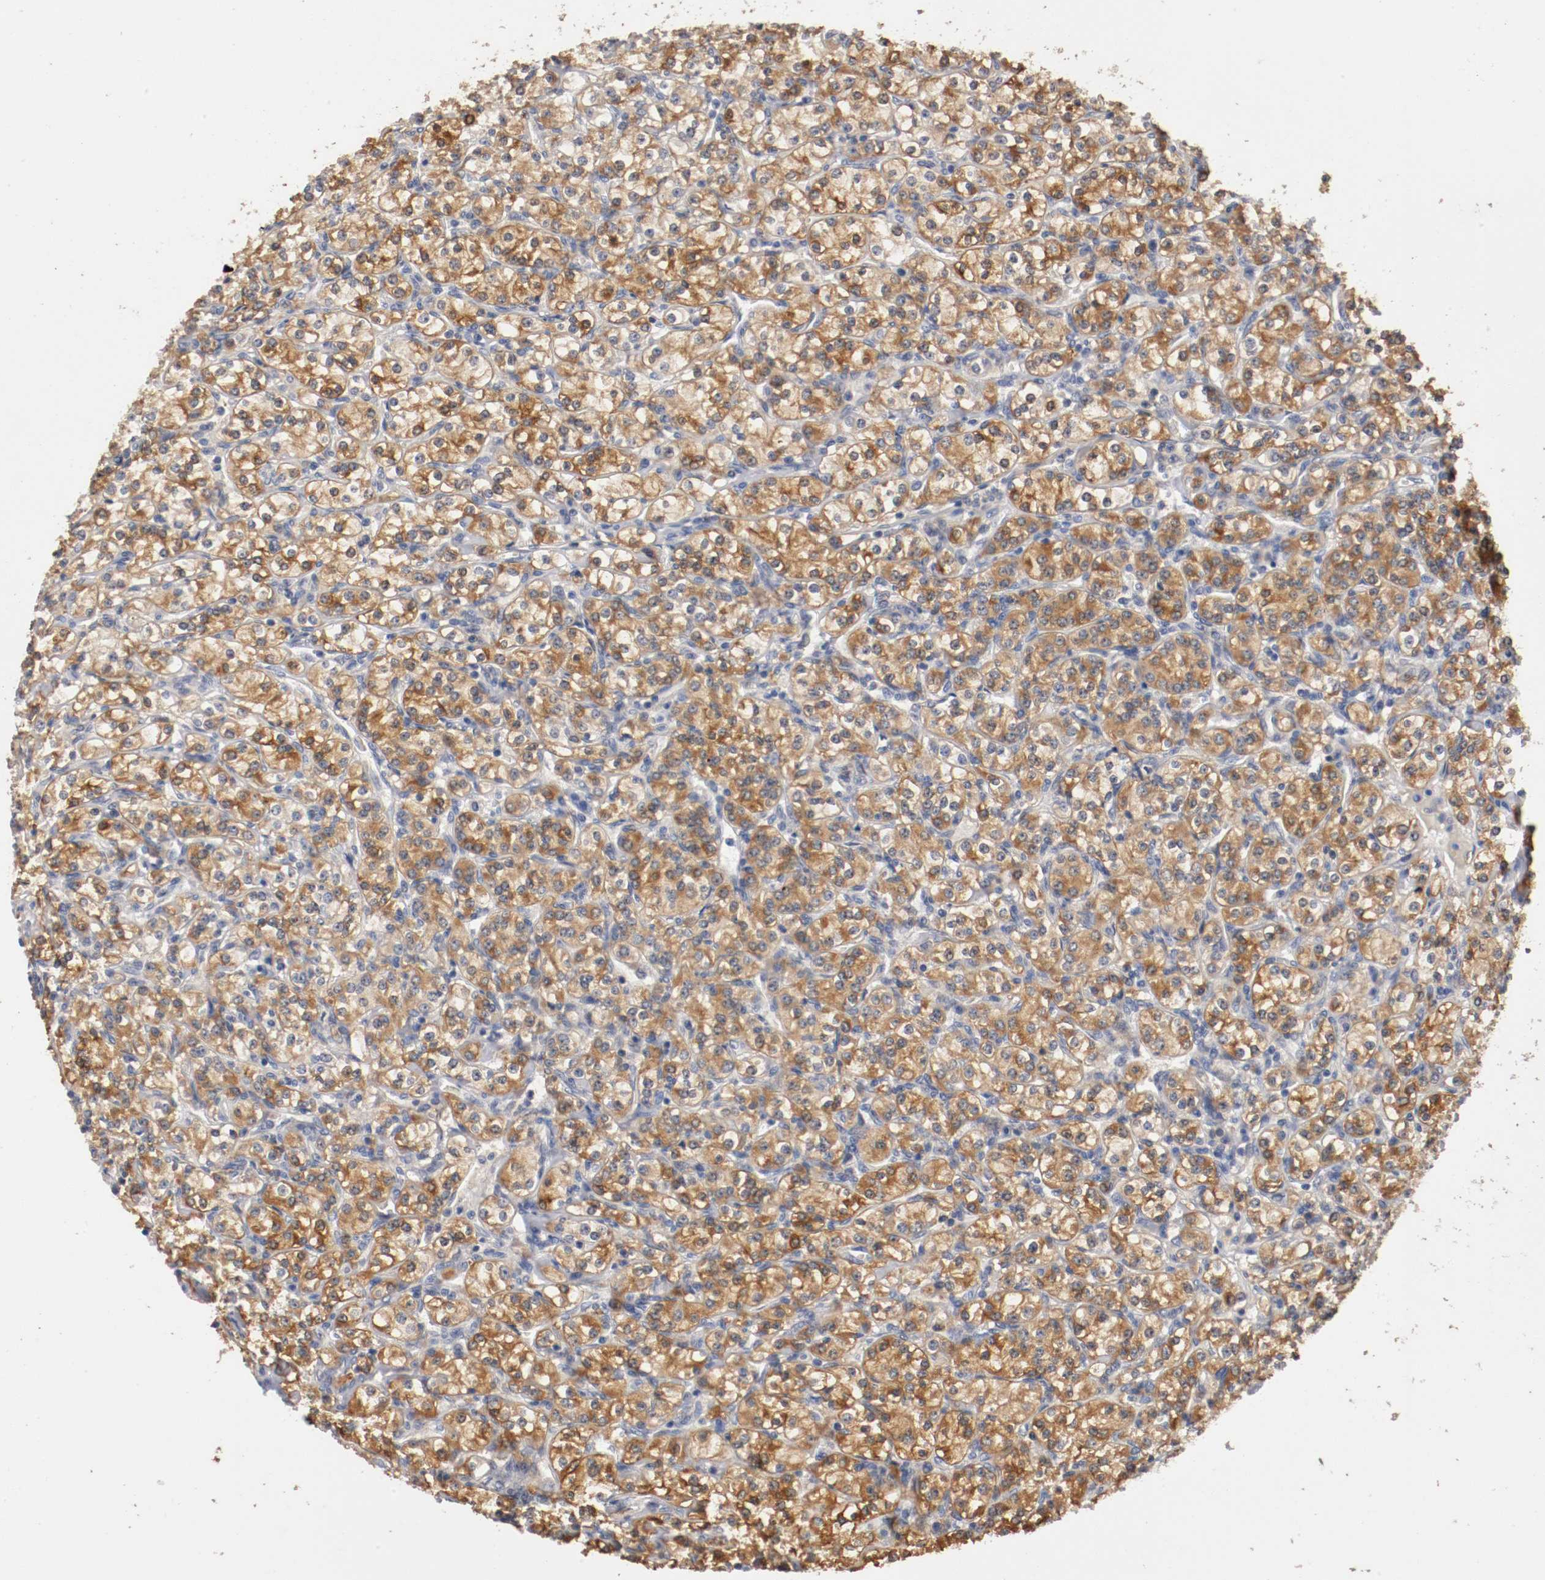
{"staining": {"intensity": "moderate", "quantity": "25%-75%", "location": "cytoplasmic/membranous"}, "tissue": "renal cancer", "cell_type": "Tumor cells", "image_type": "cancer", "snomed": [{"axis": "morphology", "description": "Adenocarcinoma, NOS"}, {"axis": "topography", "description": "Kidney"}], "caption": "Brown immunohistochemical staining in human renal cancer exhibits moderate cytoplasmic/membranous positivity in about 25%-75% of tumor cells. (IHC, brightfield microscopy, high magnification).", "gene": "RBM23", "patient": {"sex": "male", "age": 77}}